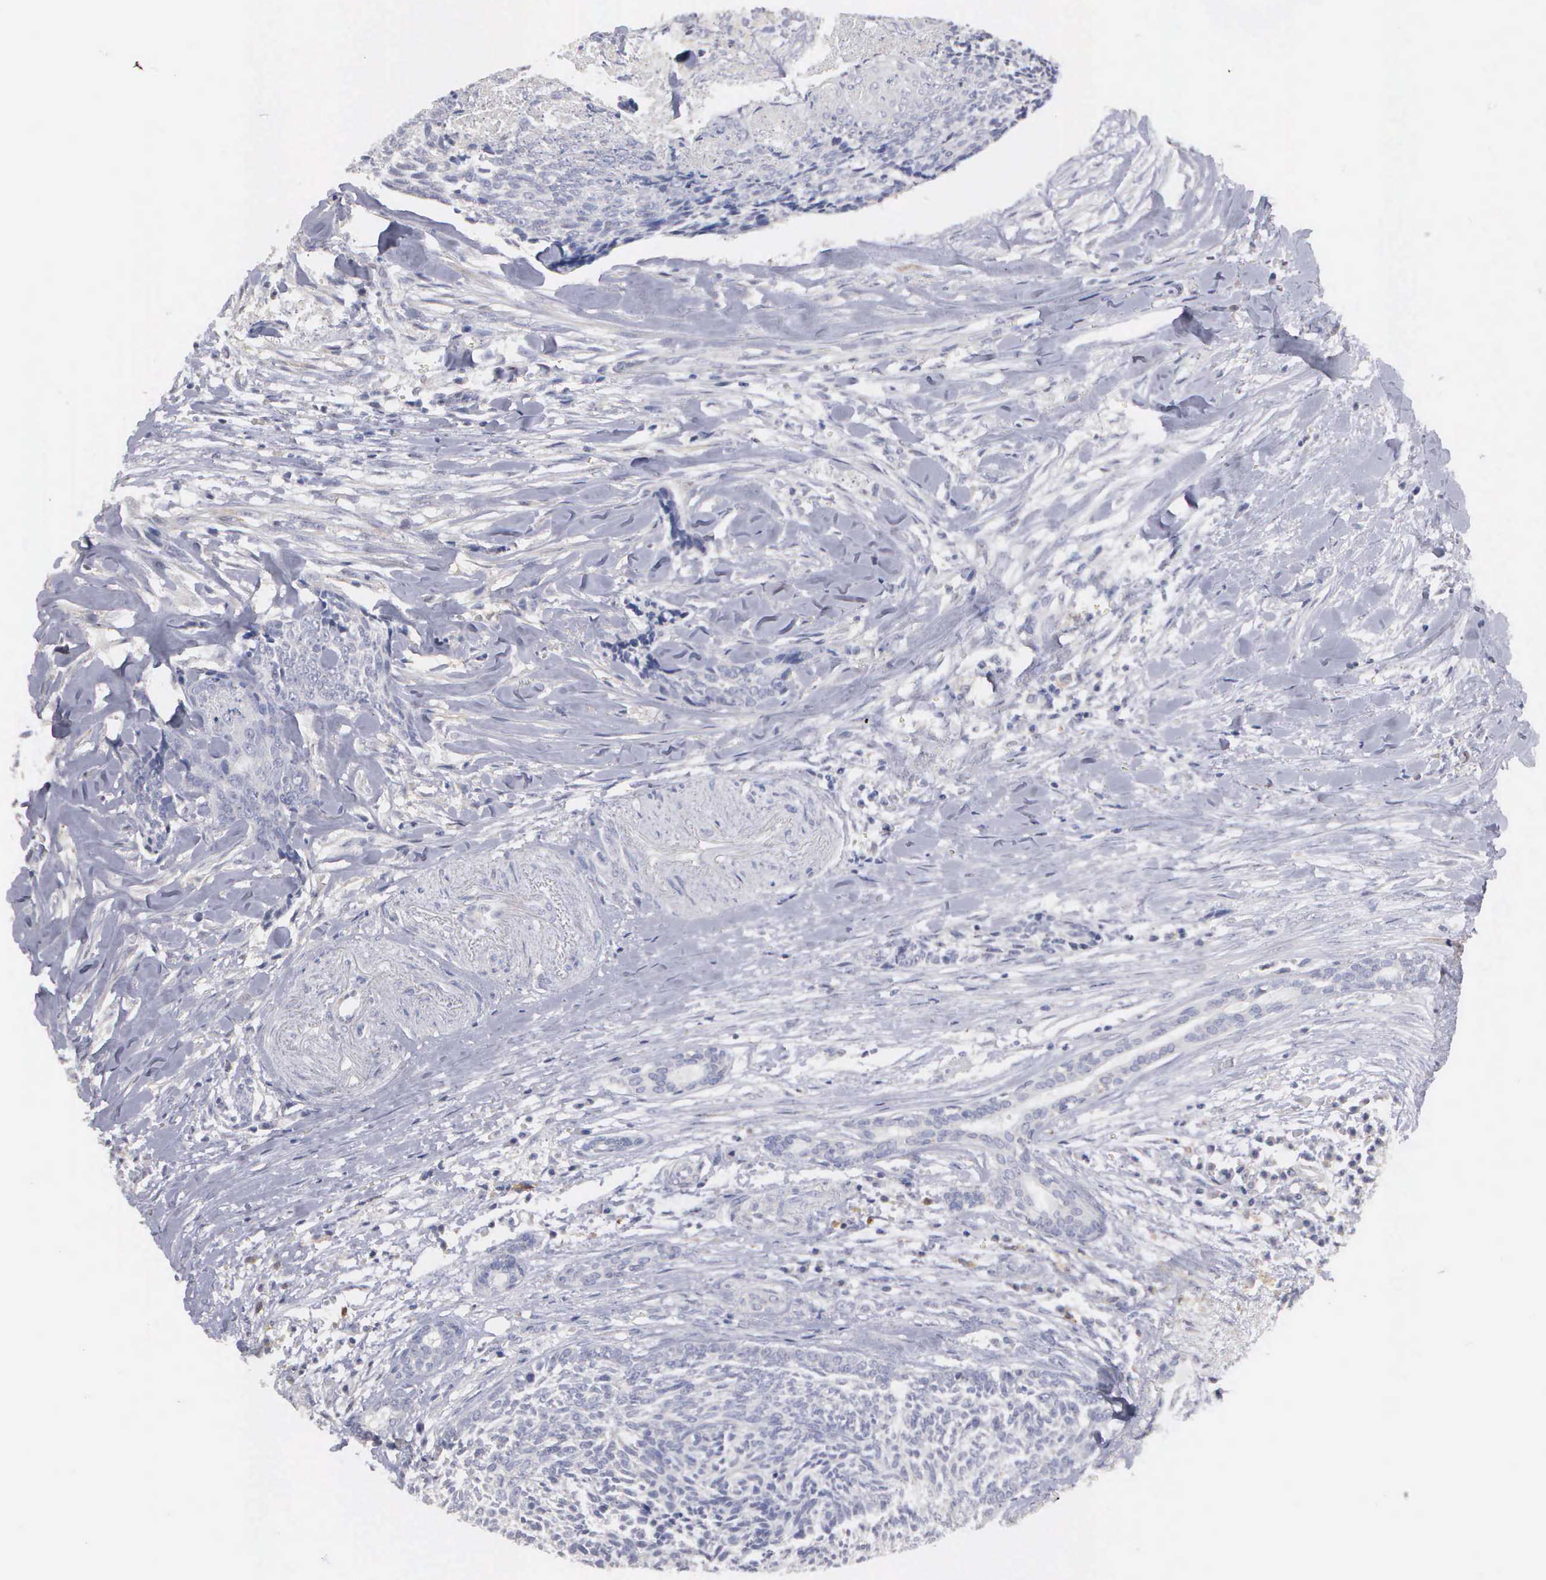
{"staining": {"intensity": "negative", "quantity": "none", "location": "none"}, "tissue": "head and neck cancer", "cell_type": "Tumor cells", "image_type": "cancer", "snomed": [{"axis": "morphology", "description": "Squamous cell carcinoma, NOS"}, {"axis": "topography", "description": "Salivary gland"}, {"axis": "topography", "description": "Head-Neck"}], "caption": "This is a histopathology image of immunohistochemistry staining of head and neck cancer, which shows no positivity in tumor cells.", "gene": "LIN52", "patient": {"sex": "male", "age": 70}}